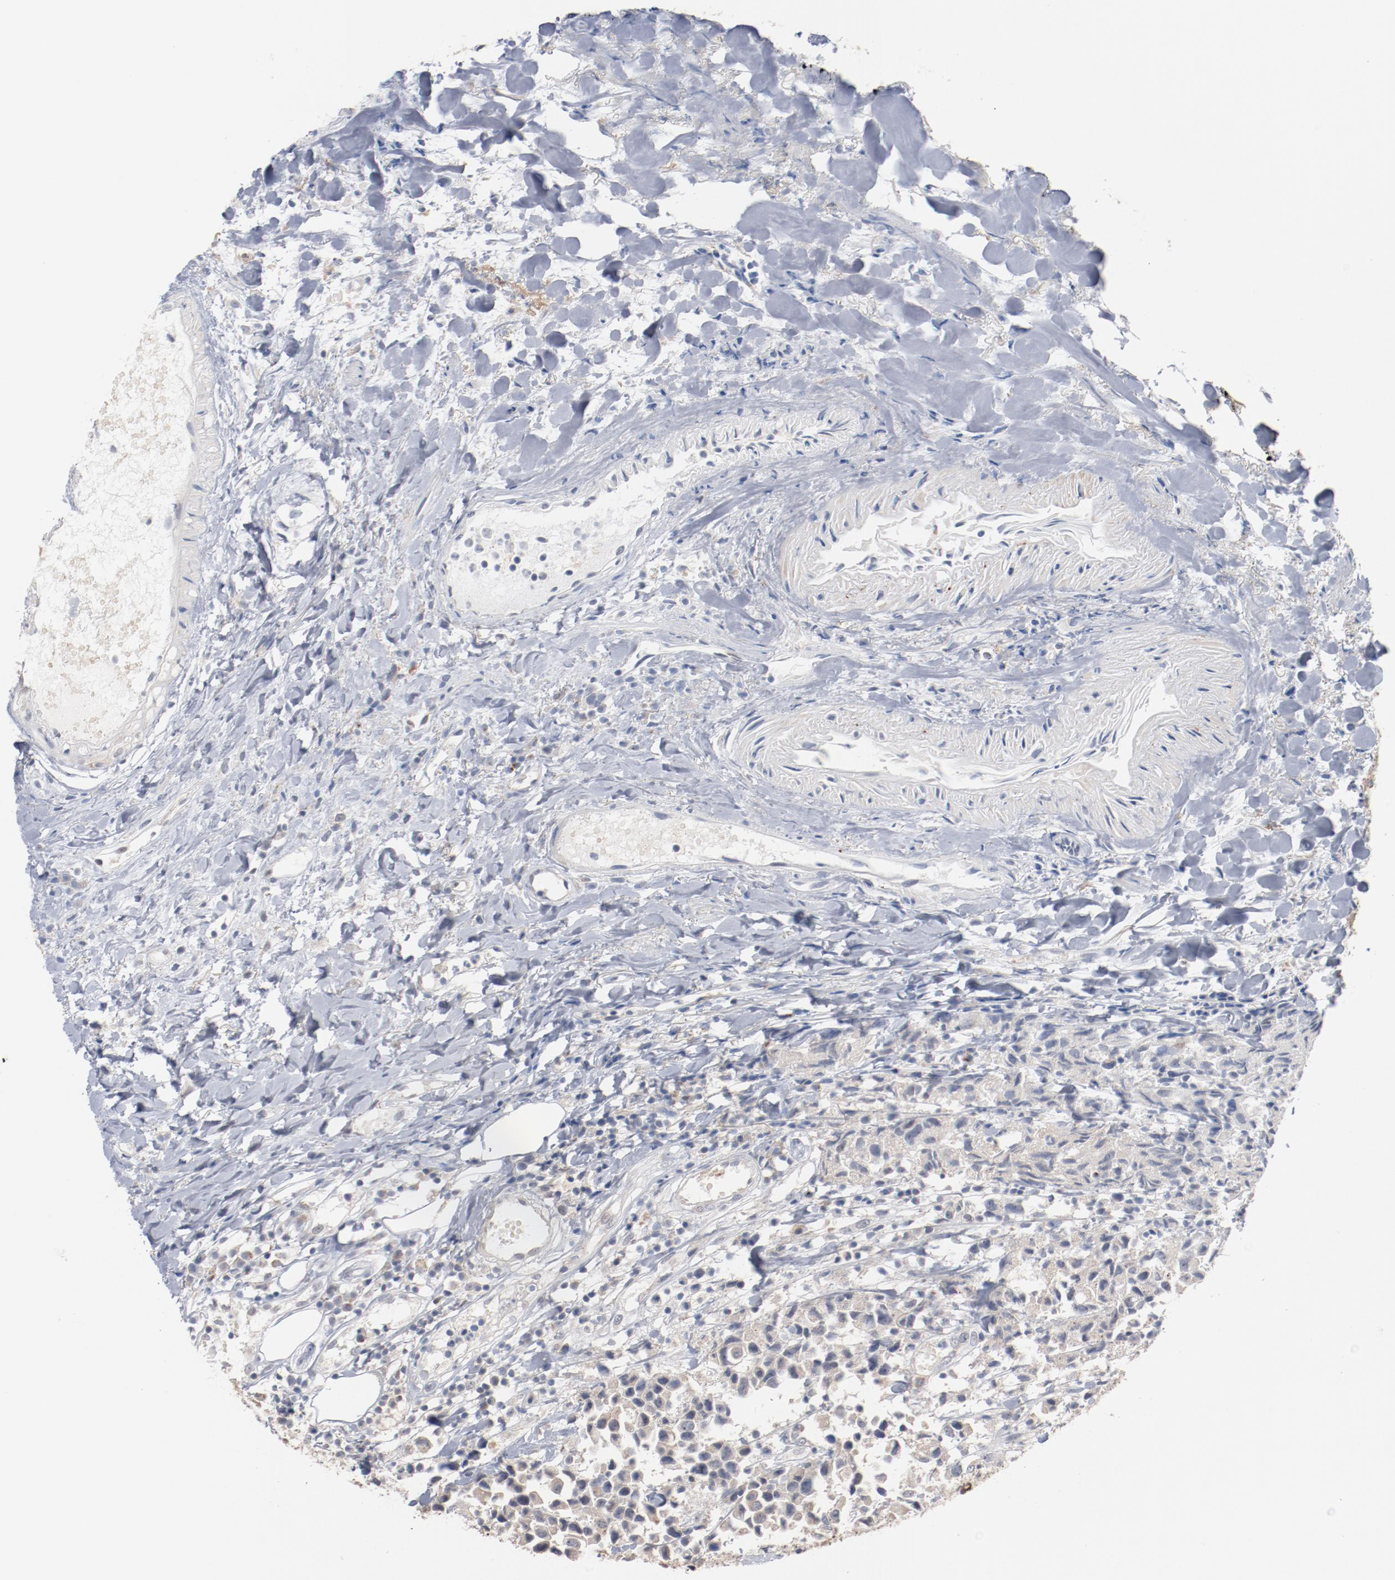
{"staining": {"intensity": "negative", "quantity": "none", "location": "none"}, "tissue": "urothelial cancer", "cell_type": "Tumor cells", "image_type": "cancer", "snomed": [{"axis": "morphology", "description": "Urothelial carcinoma, High grade"}, {"axis": "topography", "description": "Urinary bladder"}], "caption": "This is an immunohistochemistry (IHC) micrograph of urothelial cancer. There is no positivity in tumor cells.", "gene": "ERICH1", "patient": {"sex": "female", "age": 75}}